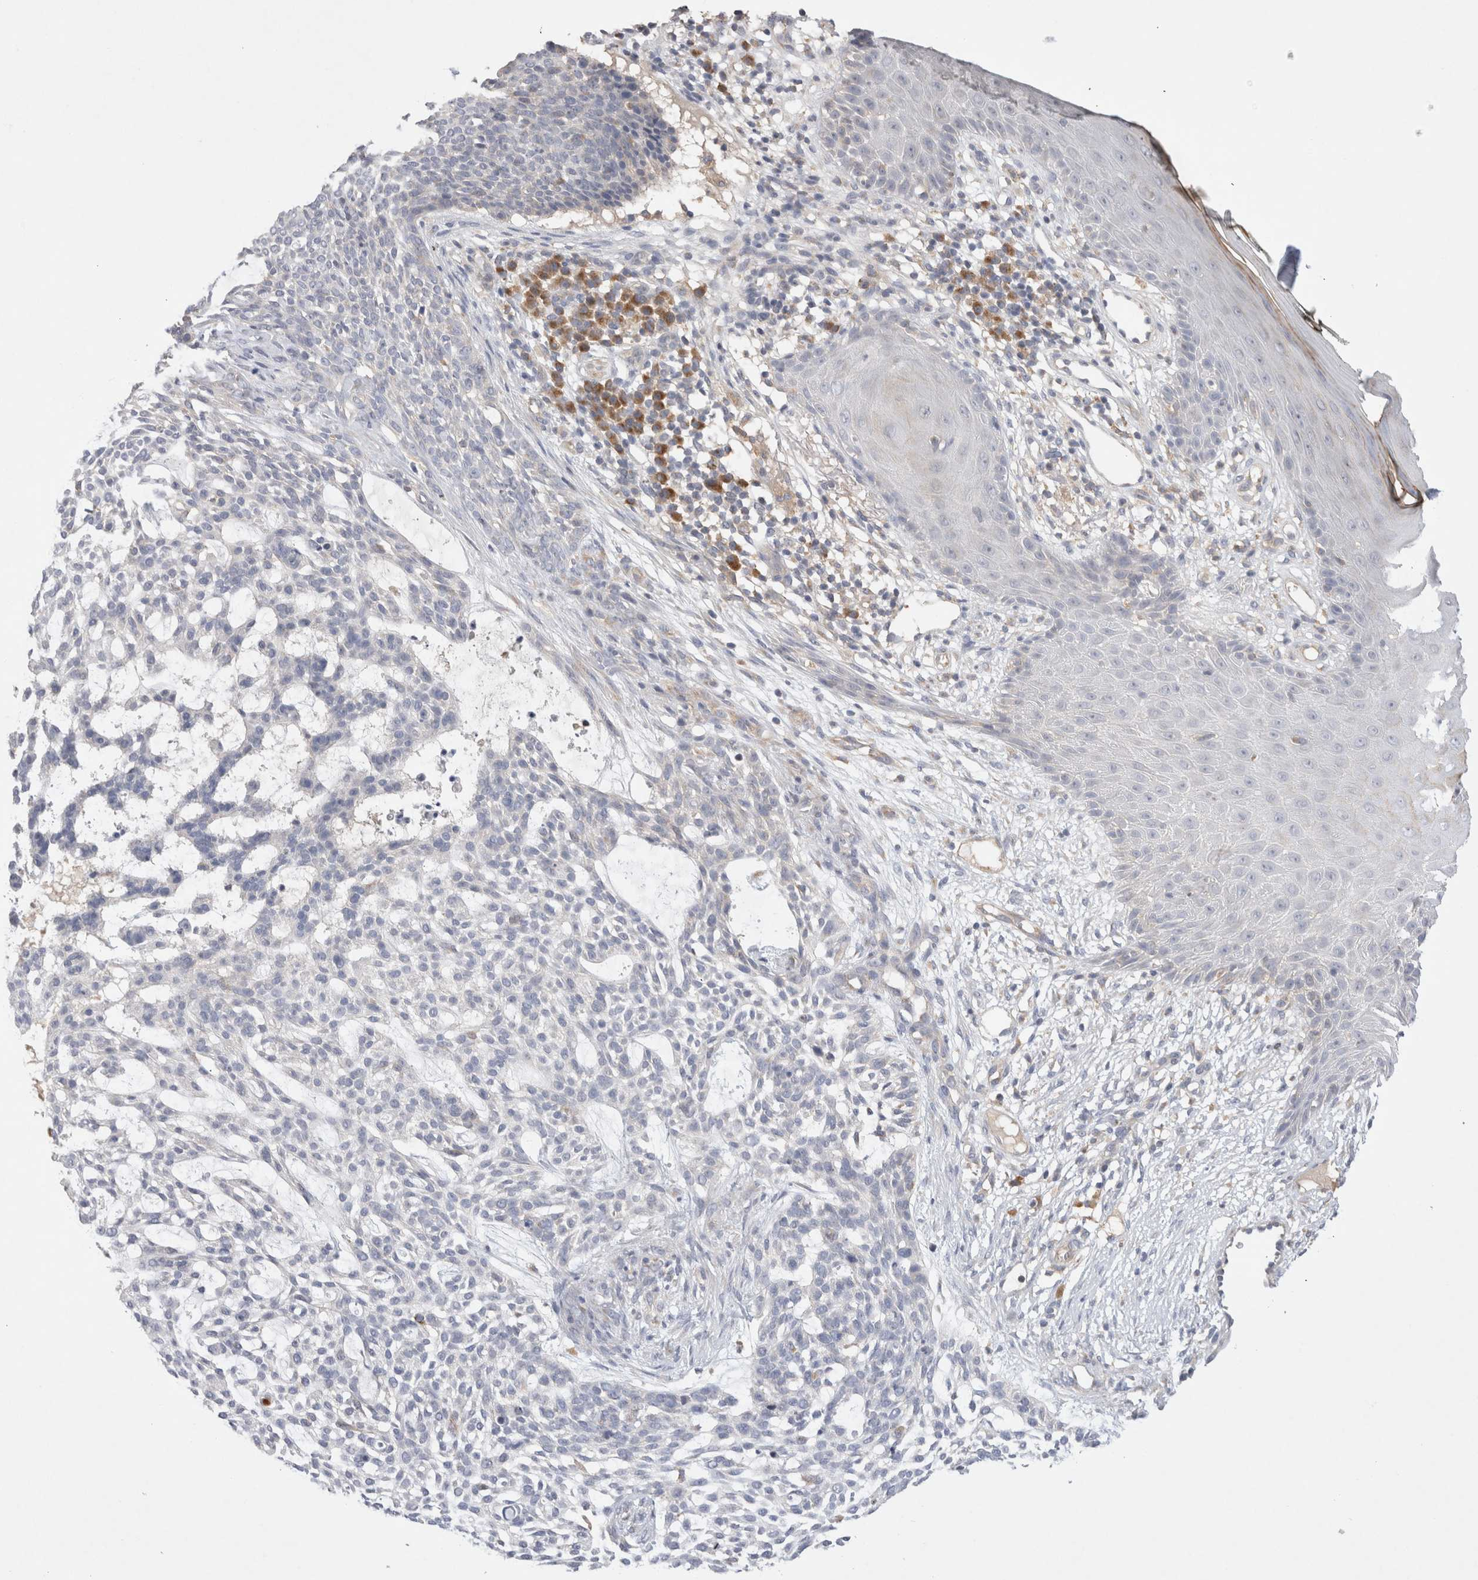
{"staining": {"intensity": "negative", "quantity": "none", "location": "none"}, "tissue": "skin cancer", "cell_type": "Tumor cells", "image_type": "cancer", "snomed": [{"axis": "morphology", "description": "Basal cell carcinoma"}, {"axis": "topography", "description": "Skin"}], "caption": "Tumor cells show no significant positivity in skin cancer (basal cell carcinoma).", "gene": "GAS1", "patient": {"sex": "female", "age": 64}}